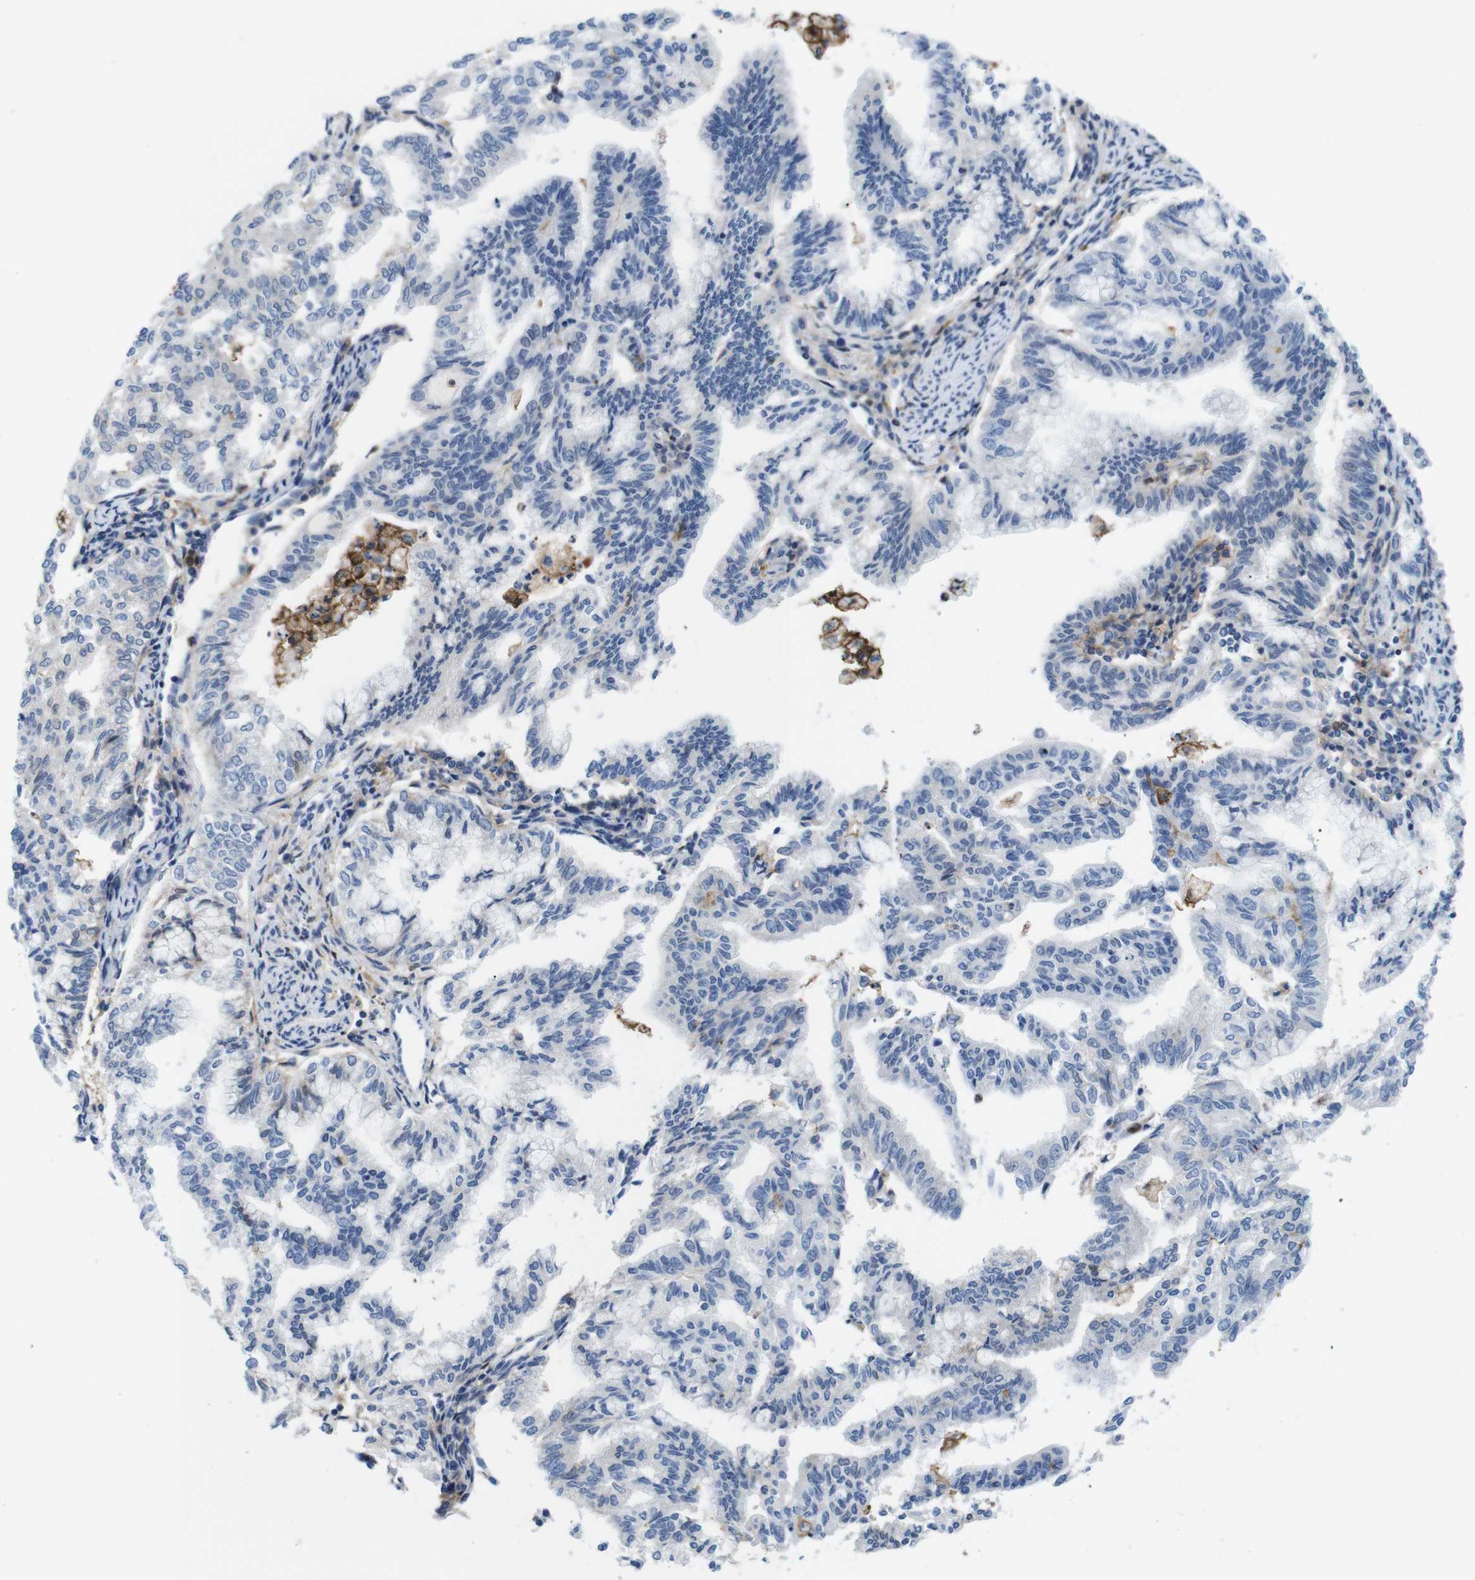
{"staining": {"intensity": "negative", "quantity": "none", "location": "none"}, "tissue": "endometrial cancer", "cell_type": "Tumor cells", "image_type": "cancer", "snomed": [{"axis": "morphology", "description": "Adenocarcinoma, NOS"}, {"axis": "topography", "description": "Endometrium"}], "caption": "The micrograph shows no significant expression in tumor cells of endometrial cancer. Brightfield microscopy of IHC stained with DAB (brown) and hematoxylin (blue), captured at high magnification.", "gene": "CD300C", "patient": {"sex": "female", "age": 79}}